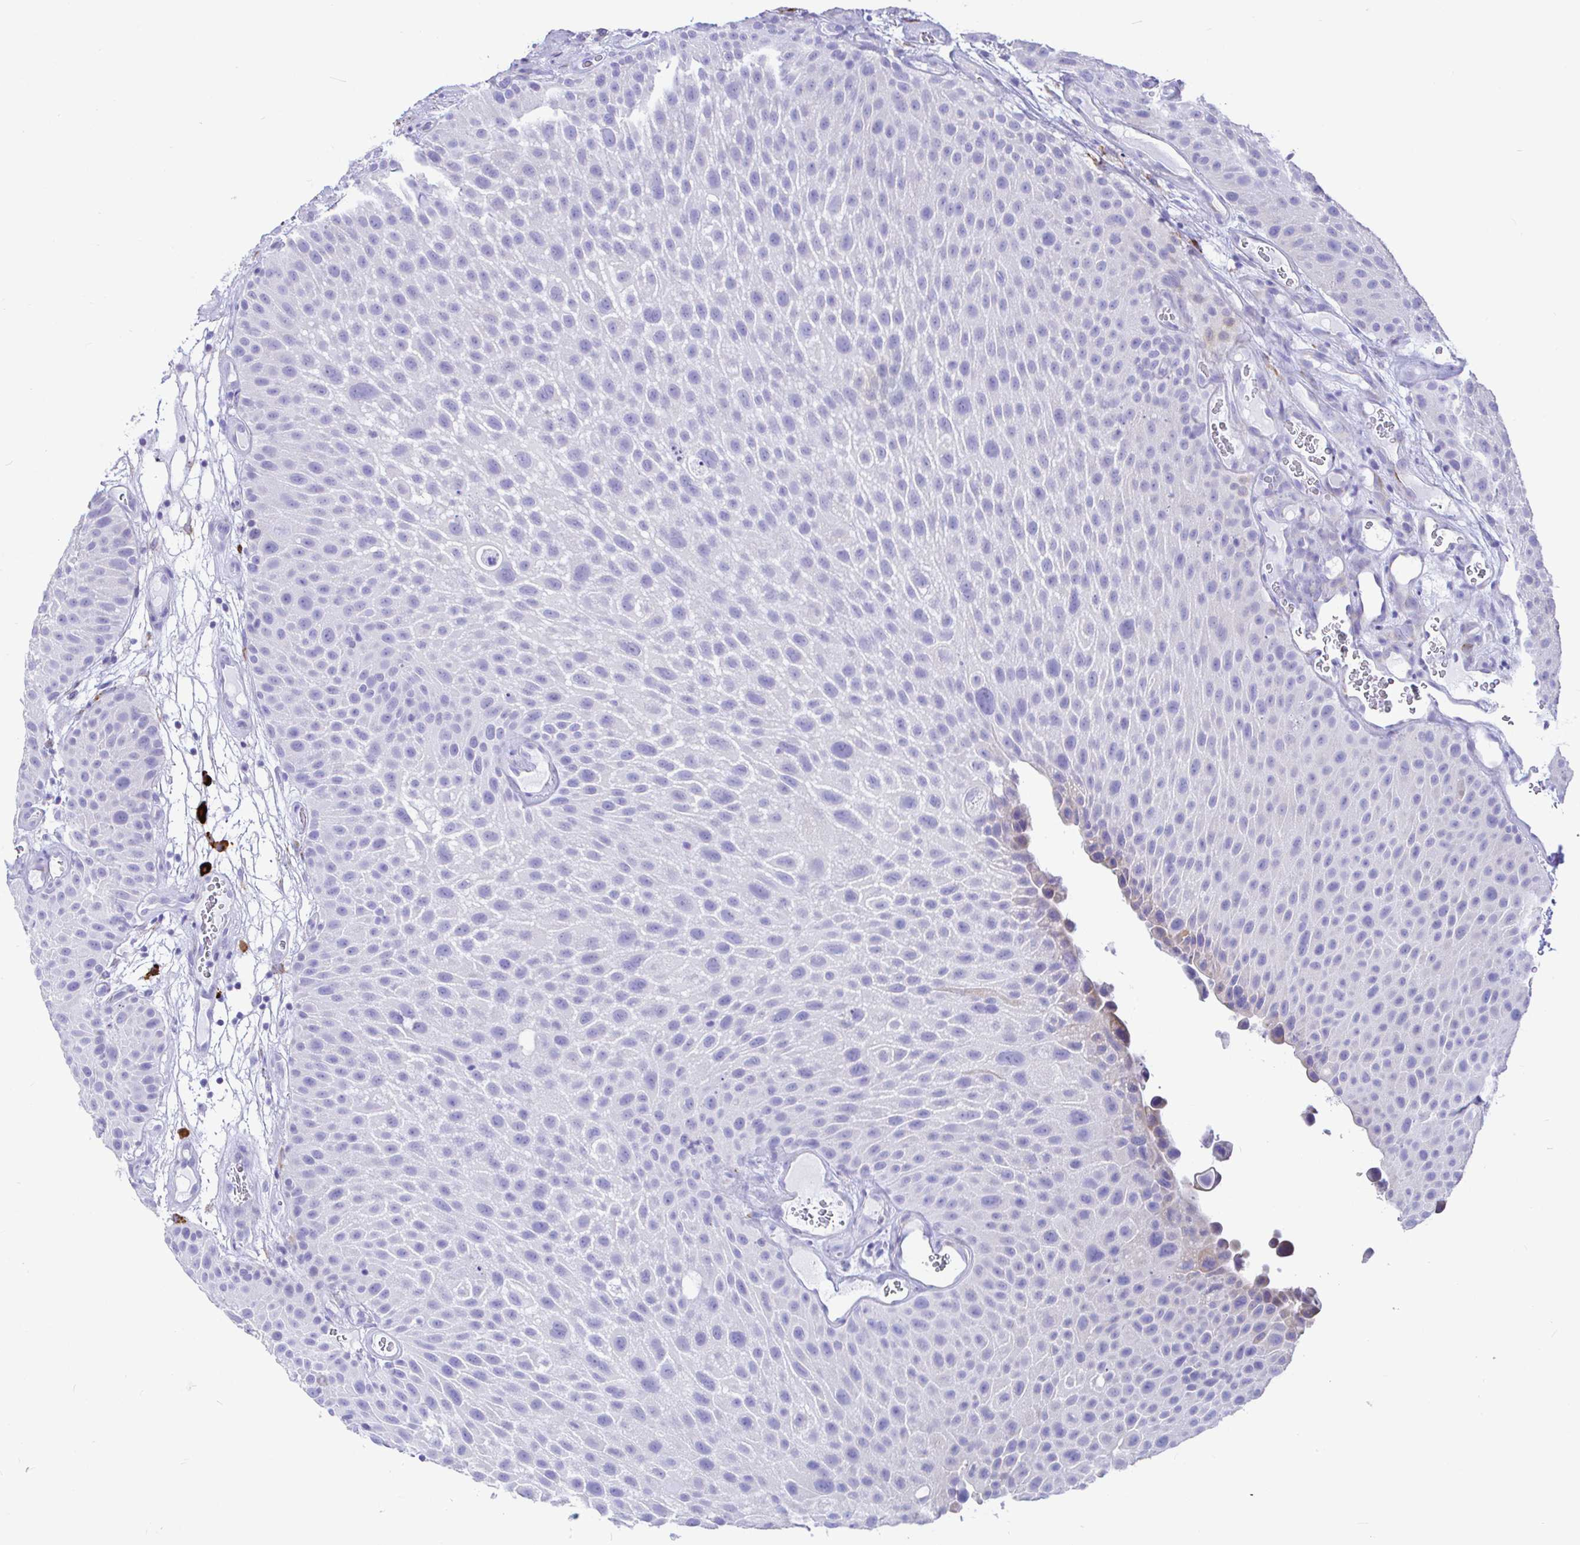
{"staining": {"intensity": "negative", "quantity": "none", "location": "none"}, "tissue": "urothelial cancer", "cell_type": "Tumor cells", "image_type": "cancer", "snomed": [{"axis": "morphology", "description": "Urothelial carcinoma, Low grade"}, {"axis": "topography", "description": "Urinary bladder"}], "caption": "A histopathology image of human urothelial carcinoma (low-grade) is negative for staining in tumor cells.", "gene": "CCDC62", "patient": {"sex": "male", "age": 72}}